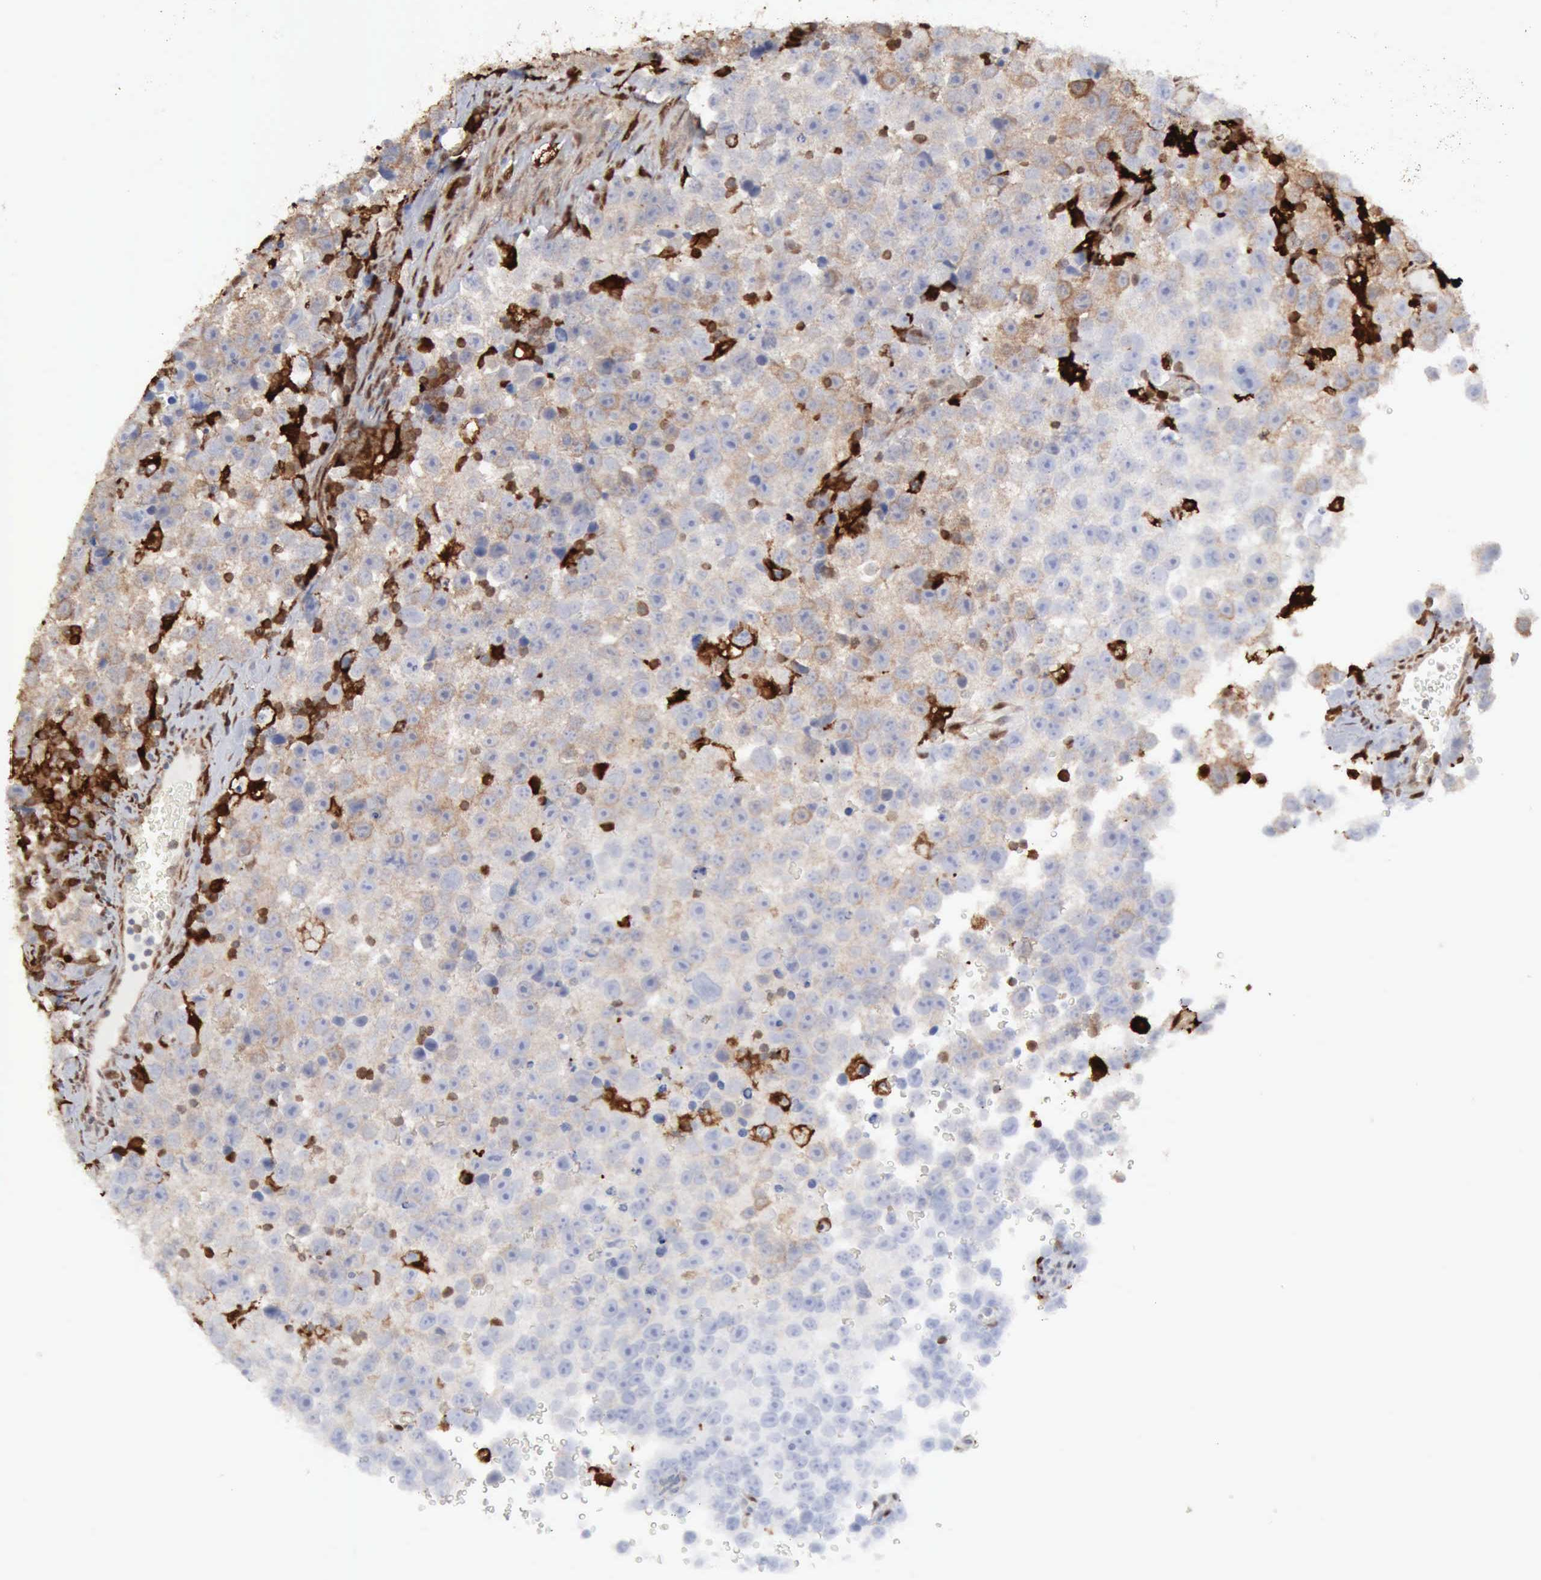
{"staining": {"intensity": "negative", "quantity": "none", "location": "none"}, "tissue": "testis cancer", "cell_type": "Tumor cells", "image_type": "cancer", "snomed": [{"axis": "morphology", "description": "Seminoma, NOS"}, {"axis": "topography", "description": "Testis"}], "caption": "Photomicrograph shows no significant protein expression in tumor cells of testis cancer.", "gene": "STAT1", "patient": {"sex": "male", "age": 33}}